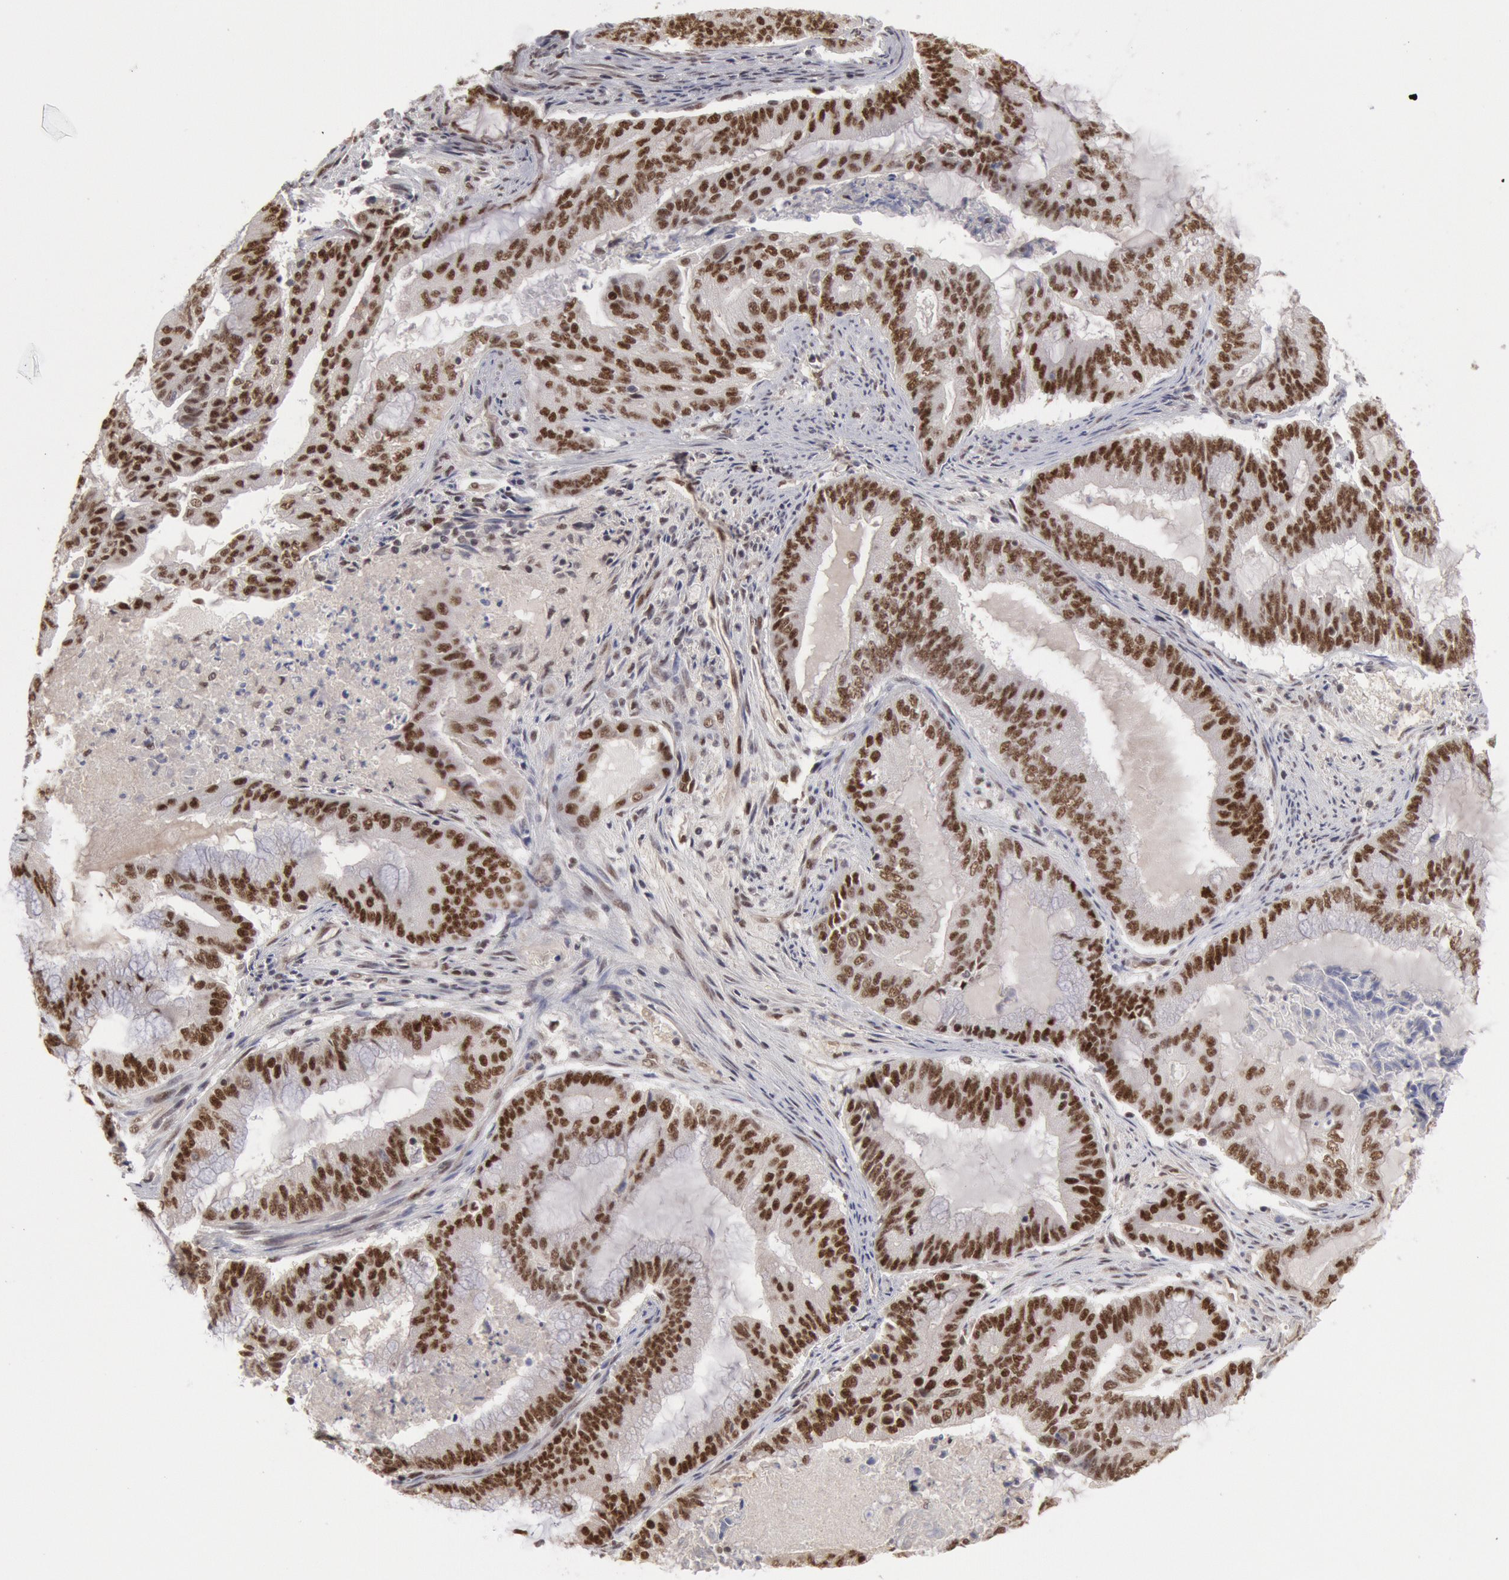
{"staining": {"intensity": "weak", "quantity": "25%-75%", "location": "nuclear"}, "tissue": "endometrial cancer", "cell_type": "Tumor cells", "image_type": "cancer", "snomed": [{"axis": "morphology", "description": "Adenocarcinoma, NOS"}, {"axis": "topography", "description": "Endometrium"}], "caption": "The histopathology image reveals a brown stain indicating the presence of a protein in the nuclear of tumor cells in endometrial cancer (adenocarcinoma).", "gene": "PPP4R3B", "patient": {"sex": "female", "age": 63}}